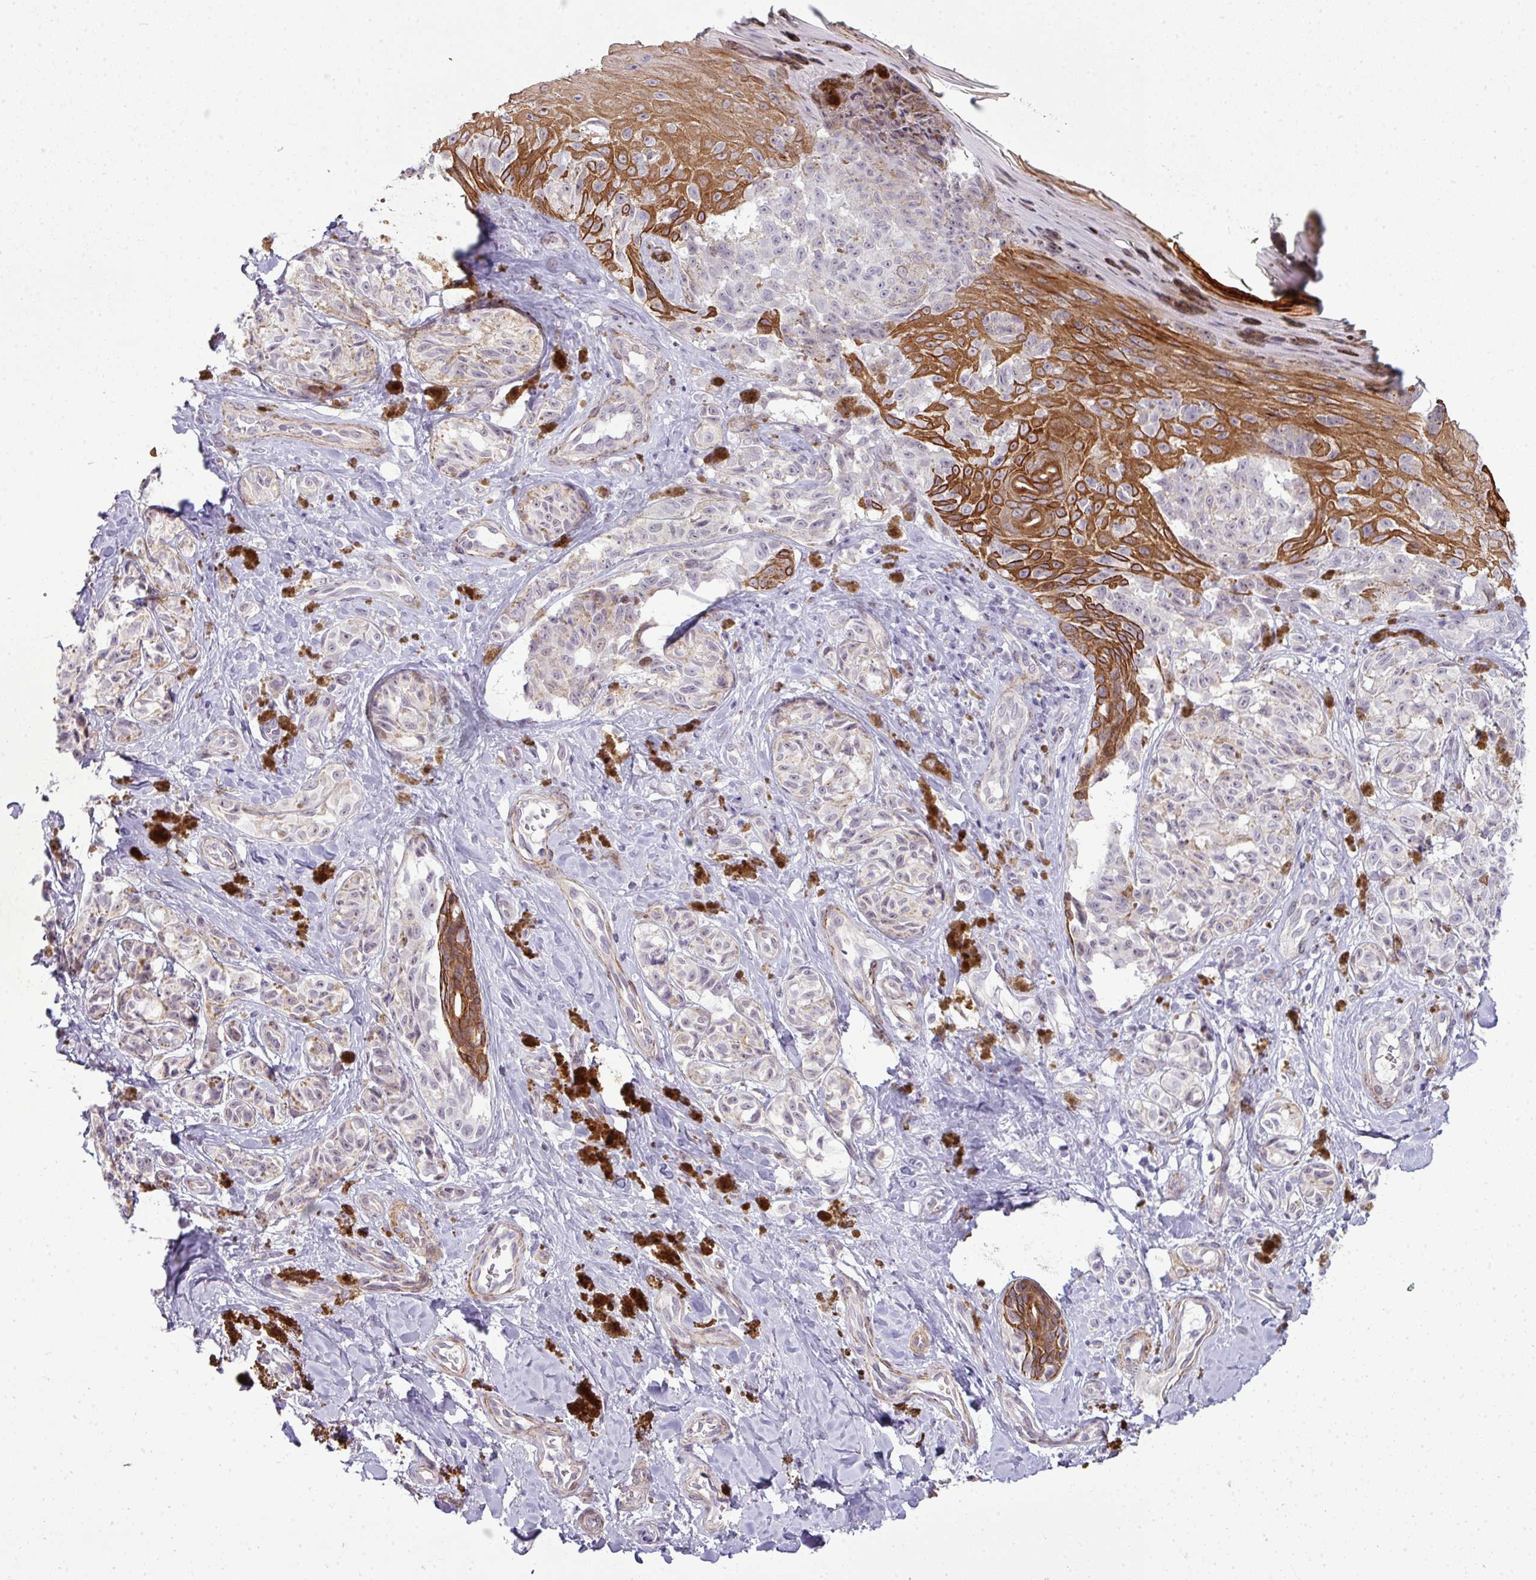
{"staining": {"intensity": "negative", "quantity": "none", "location": "none"}, "tissue": "melanoma", "cell_type": "Tumor cells", "image_type": "cancer", "snomed": [{"axis": "morphology", "description": "Malignant melanoma, NOS"}, {"axis": "topography", "description": "Skin"}], "caption": "DAB immunohistochemical staining of melanoma displays no significant positivity in tumor cells.", "gene": "ZNF688", "patient": {"sex": "female", "age": 65}}